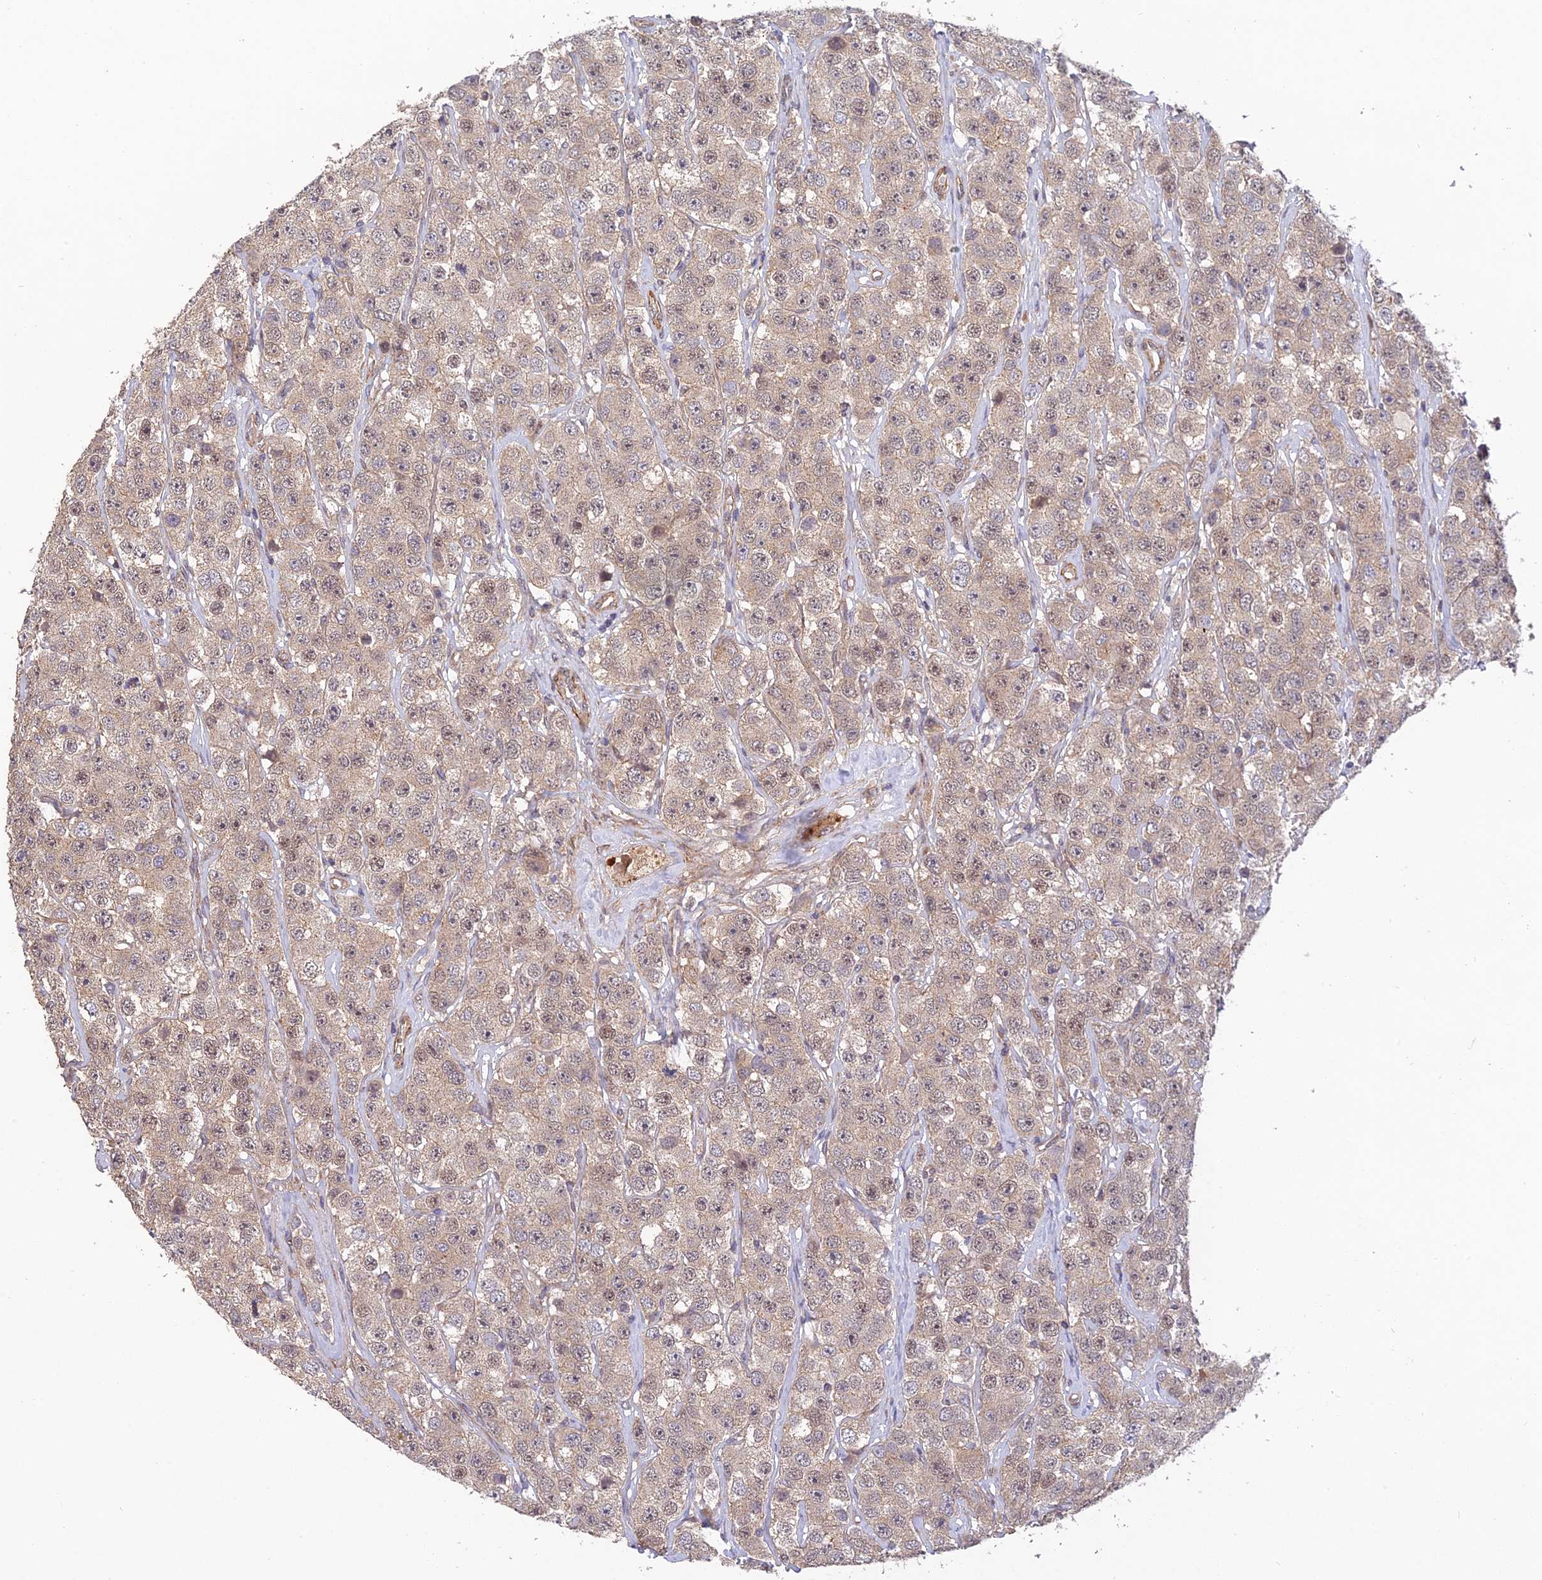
{"staining": {"intensity": "weak", "quantity": ">75%", "location": "cytoplasmic/membranous,nuclear"}, "tissue": "testis cancer", "cell_type": "Tumor cells", "image_type": "cancer", "snomed": [{"axis": "morphology", "description": "Seminoma, NOS"}, {"axis": "topography", "description": "Testis"}], "caption": "Protein staining by immunohistochemistry (IHC) demonstrates weak cytoplasmic/membranous and nuclear expression in approximately >75% of tumor cells in seminoma (testis).", "gene": "PAGR1", "patient": {"sex": "male", "age": 28}}